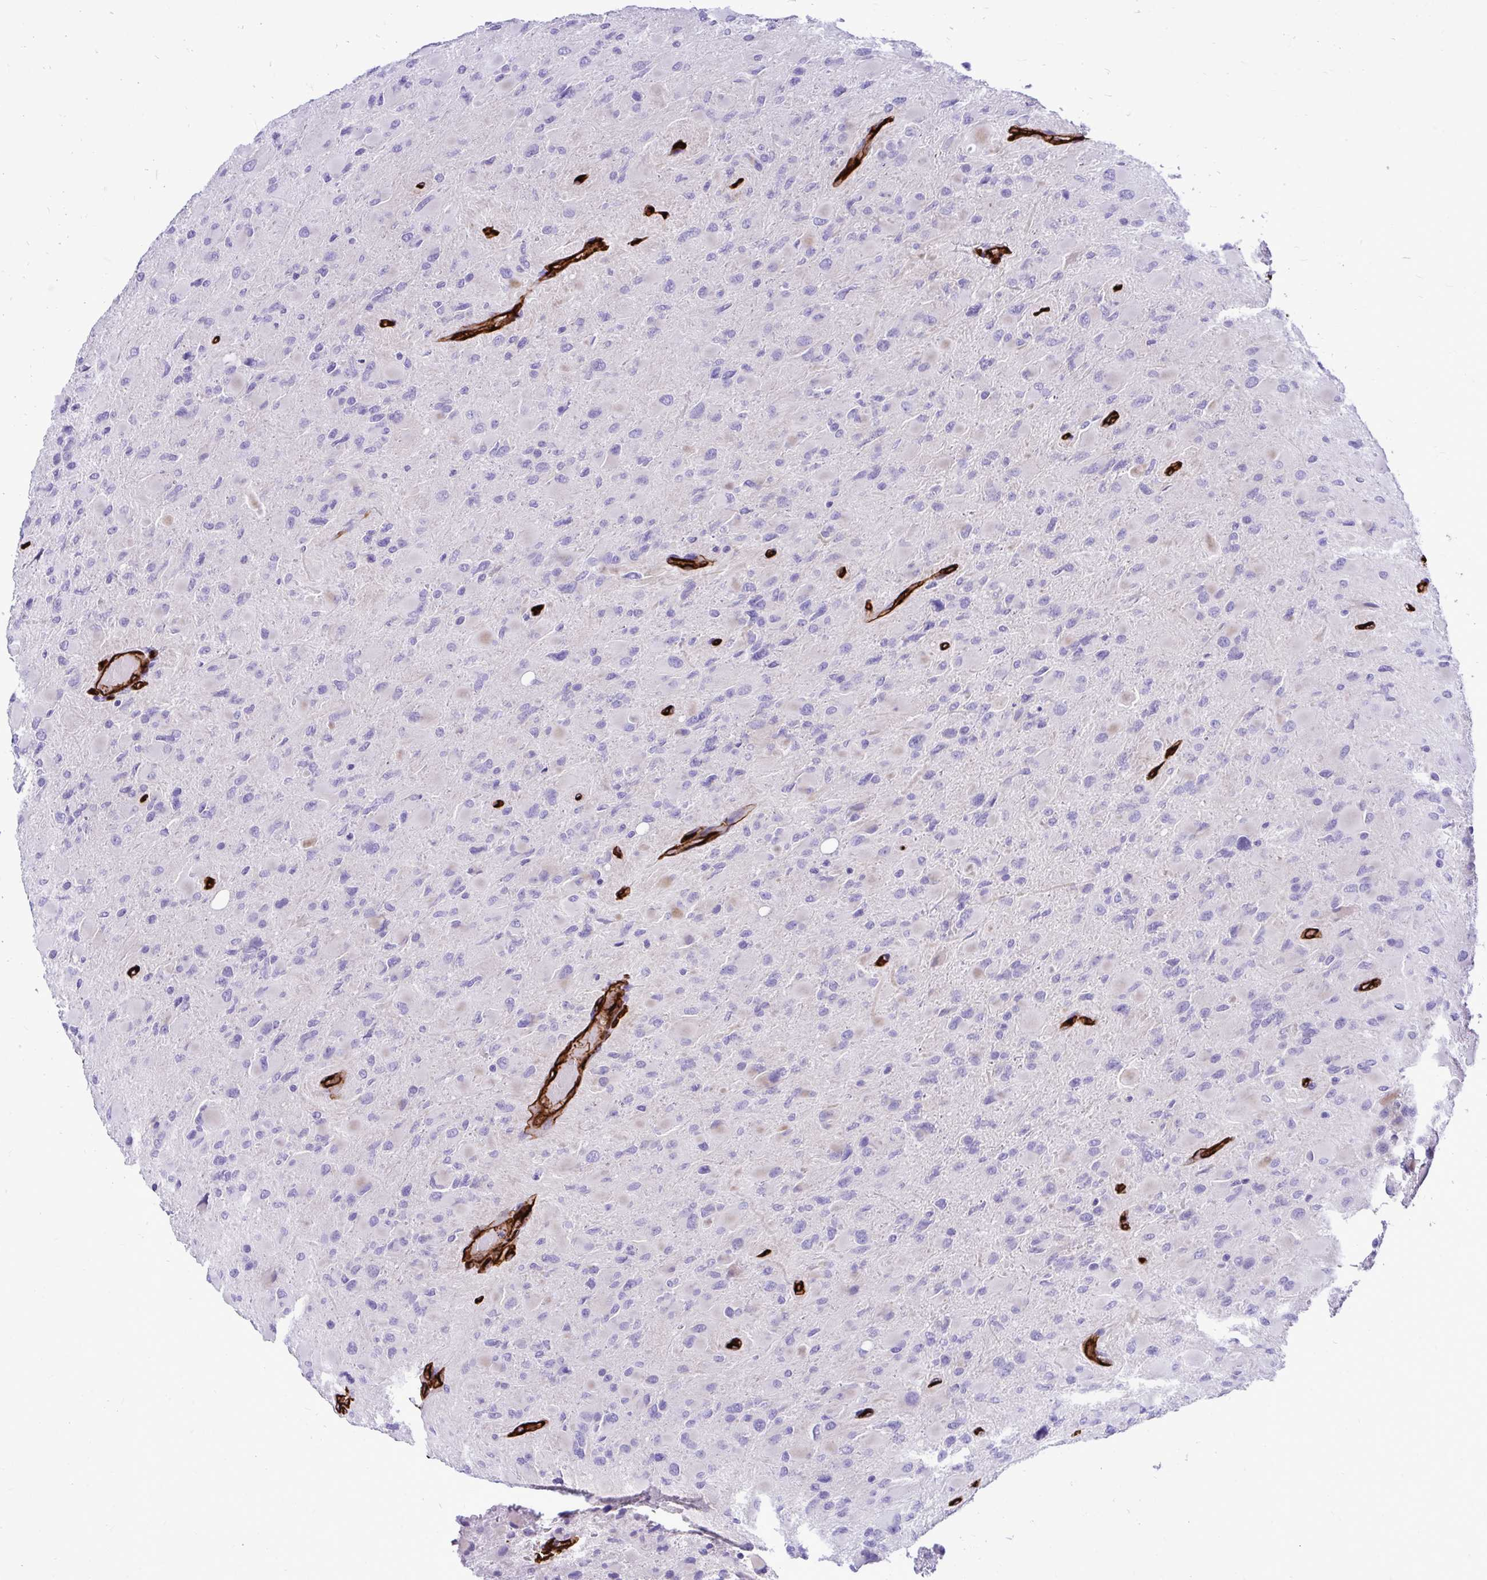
{"staining": {"intensity": "negative", "quantity": "none", "location": "none"}, "tissue": "glioma", "cell_type": "Tumor cells", "image_type": "cancer", "snomed": [{"axis": "morphology", "description": "Glioma, malignant, High grade"}, {"axis": "topography", "description": "Cerebral cortex"}], "caption": "High power microscopy histopathology image of an IHC micrograph of glioma, revealing no significant expression in tumor cells.", "gene": "ABCG2", "patient": {"sex": "female", "age": 36}}